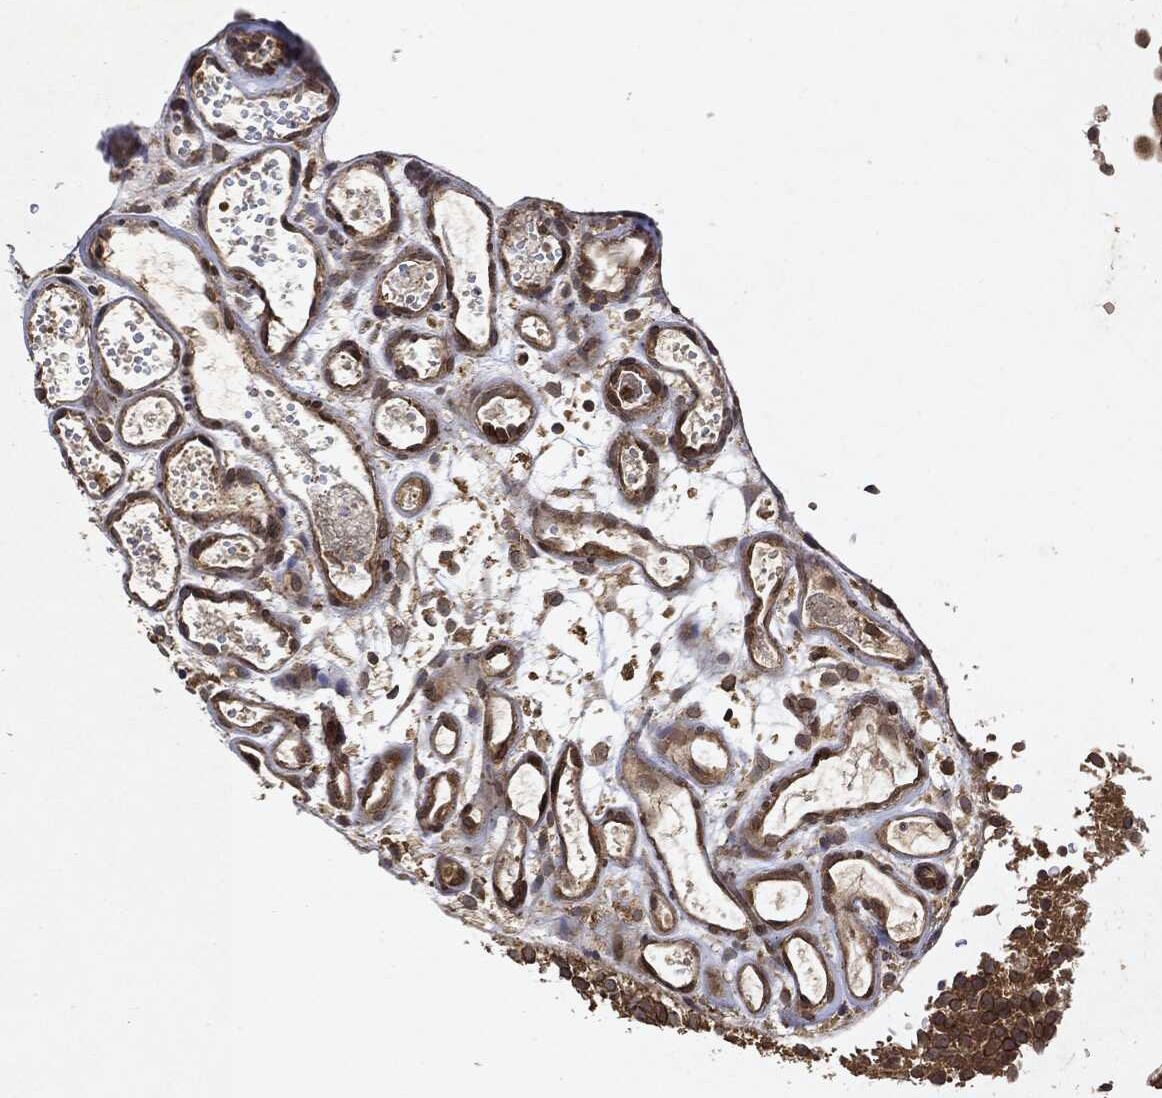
{"staining": {"intensity": "moderate", "quantity": ">75%", "location": "cytoplasmic/membranous"}, "tissue": "urothelial cancer", "cell_type": "Tumor cells", "image_type": "cancer", "snomed": [{"axis": "morphology", "description": "Urothelial carcinoma, Low grade"}, {"axis": "topography", "description": "Urinary bladder"}], "caption": "This image displays IHC staining of human urothelial cancer, with medium moderate cytoplasmic/membranous expression in about >75% of tumor cells.", "gene": "ZNF226", "patient": {"sex": "male", "age": 78}}